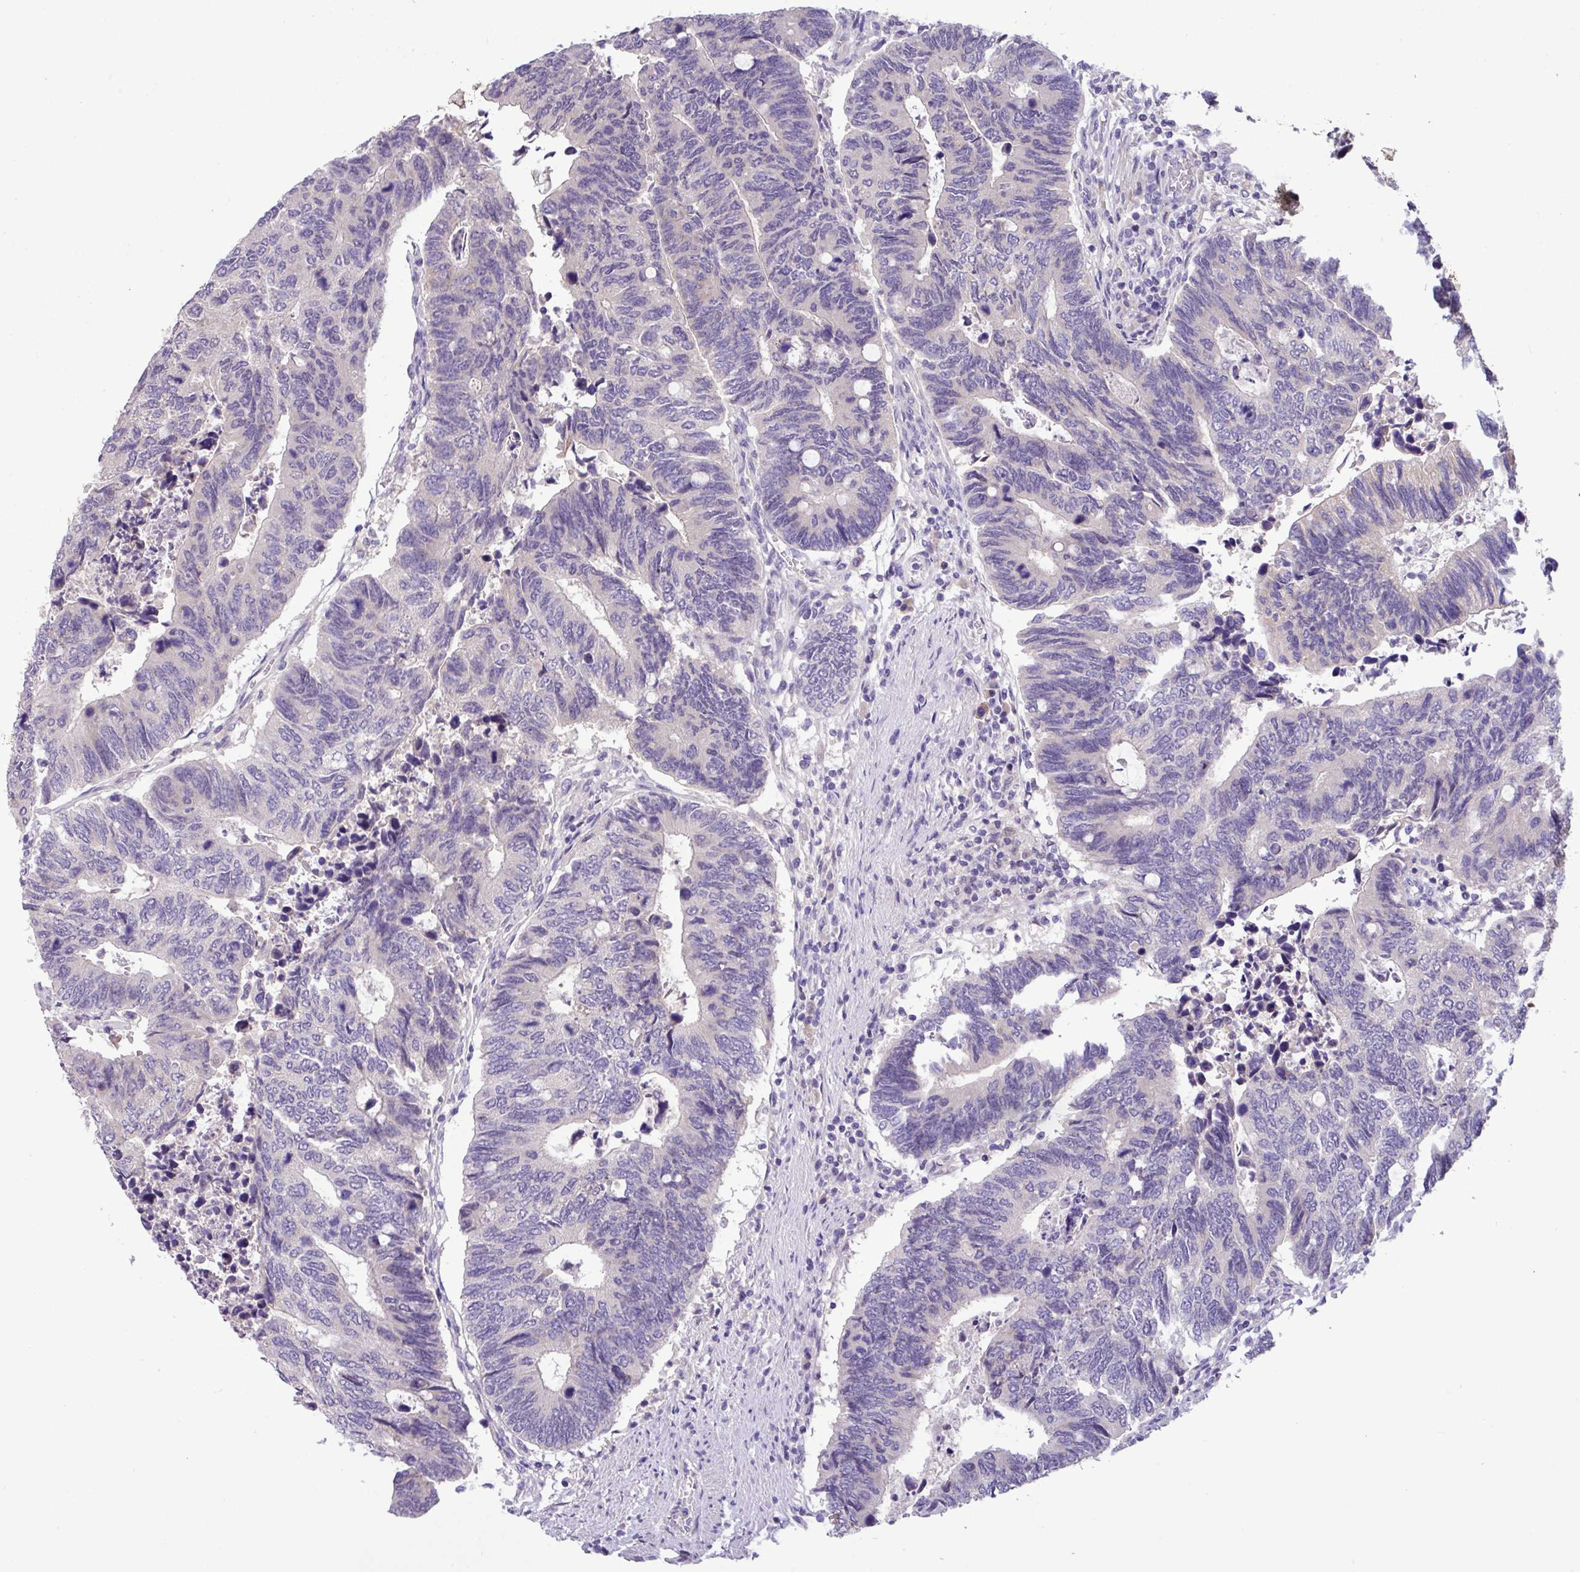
{"staining": {"intensity": "negative", "quantity": "none", "location": "none"}, "tissue": "colorectal cancer", "cell_type": "Tumor cells", "image_type": "cancer", "snomed": [{"axis": "morphology", "description": "Adenocarcinoma, NOS"}, {"axis": "topography", "description": "Colon"}], "caption": "IHC photomicrograph of neoplastic tissue: colorectal cancer (adenocarcinoma) stained with DAB displays no significant protein staining in tumor cells.", "gene": "PAX8", "patient": {"sex": "male", "age": 87}}